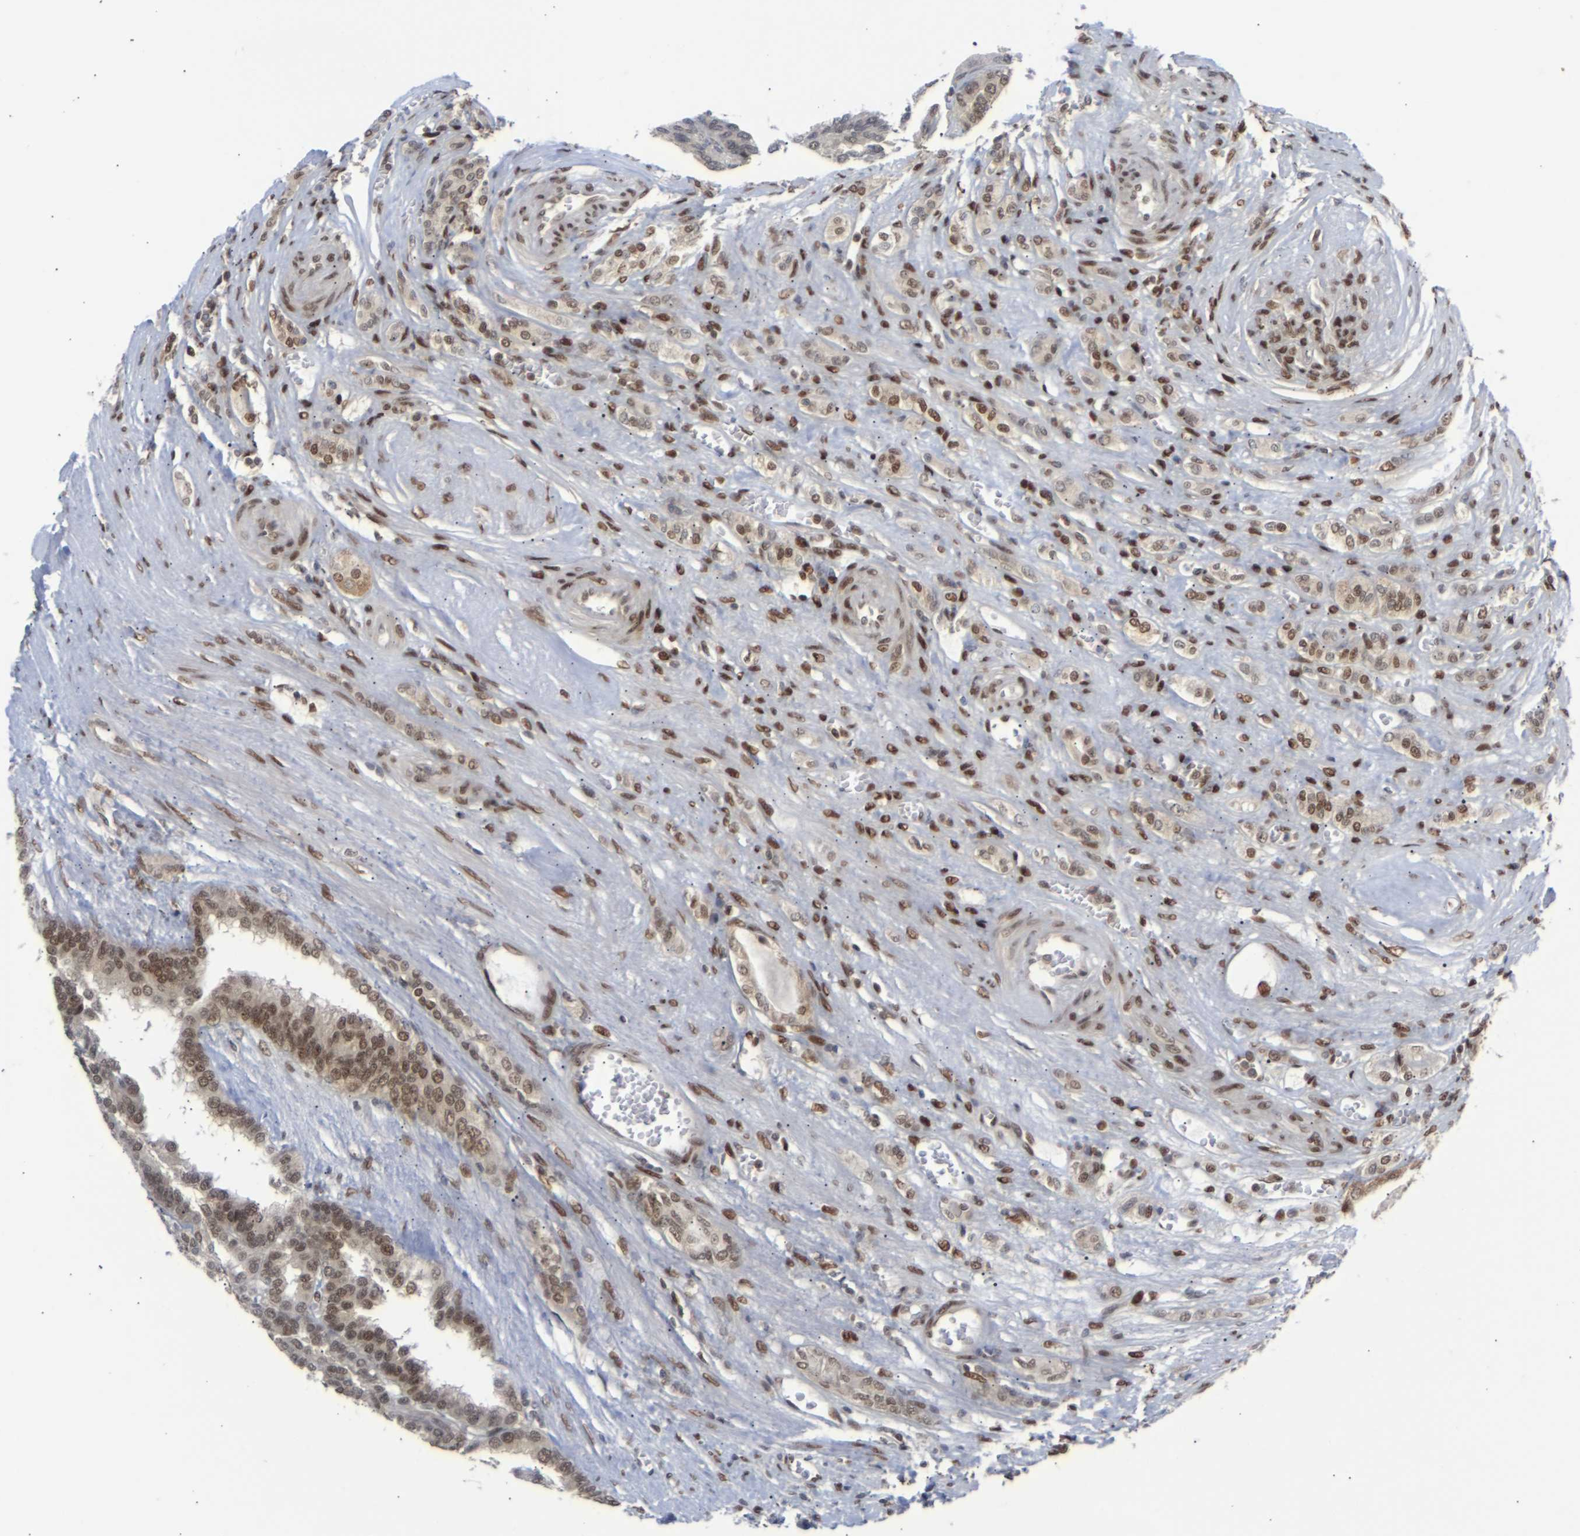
{"staining": {"intensity": "moderate", "quantity": ">75%", "location": "nuclear"}, "tissue": "renal cancer", "cell_type": "Tumor cells", "image_type": "cancer", "snomed": [{"axis": "morphology", "description": "Adenocarcinoma, NOS"}, {"axis": "topography", "description": "Kidney"}], "caption": "Brown immunohistochemical staining in renal cancer (adenocarcinoma) exhibits moderate nuclear staining in about >75% of tumor cells. The protein of interest is shown in brown color, while the nuclei are stained blue.", "gene": "SSBP2", "patient": {"sex": "male", "age": 46}}